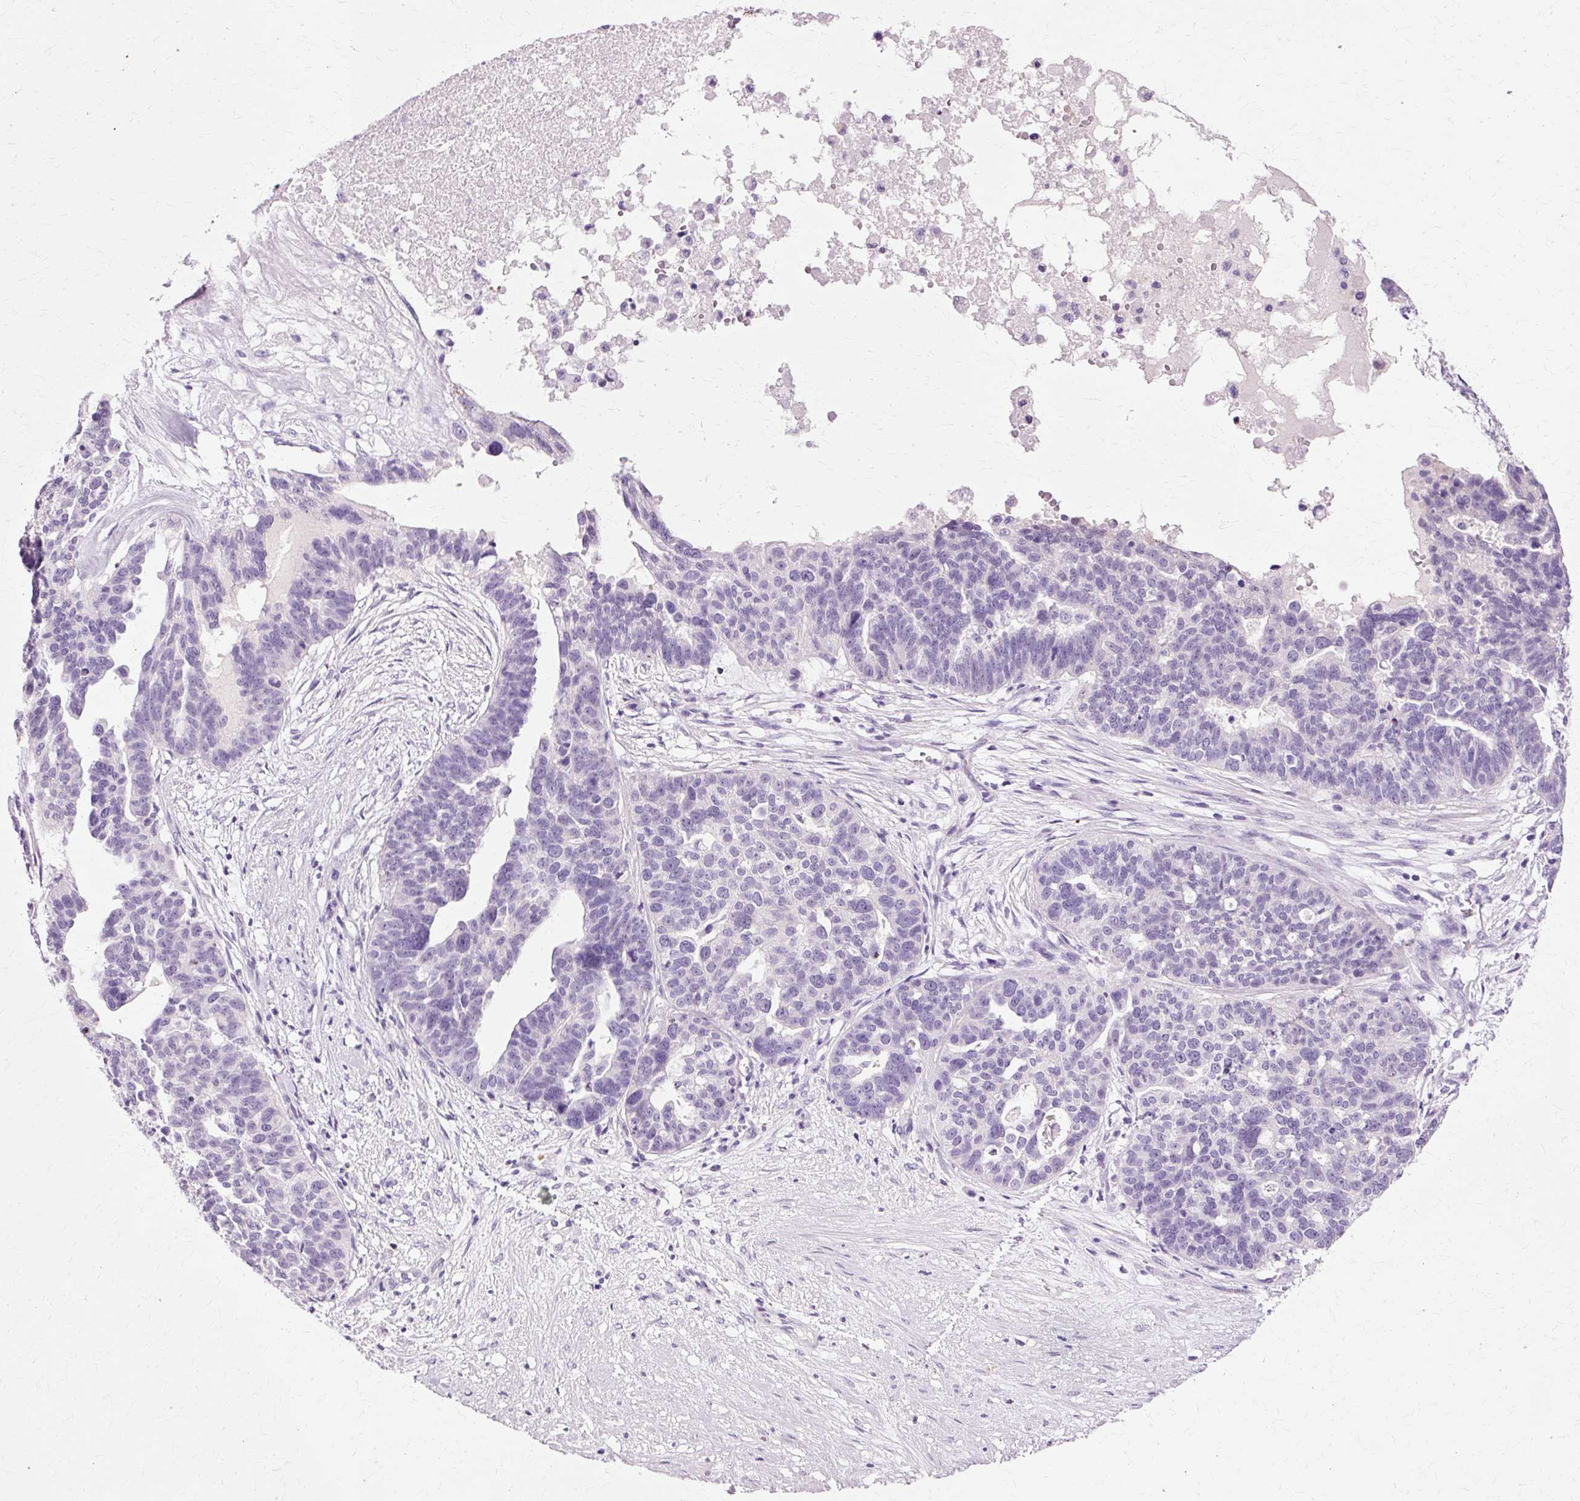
{"staining": {"intensity": "negative", "quantity": "none", "location": "none"}, "tissue": "ovarian cancer", "cell_type": "Tumor cells", "image_type": "cancer", "snomed": [{"axis": "morphology", "description": "Cystadenocarcinoma, serous, NOS"}, {"axis": "topography", "description": "Ovary"}], "caption": "A high-resolution micrograph shows immunohistochemistry (IHC) staining of ovarian cancer (serous cystadenocarcinoma), which reveals no significant staining in tumor cells.", "gene": "VN1R2", "patient": {"sex": "female", "age": 59}}